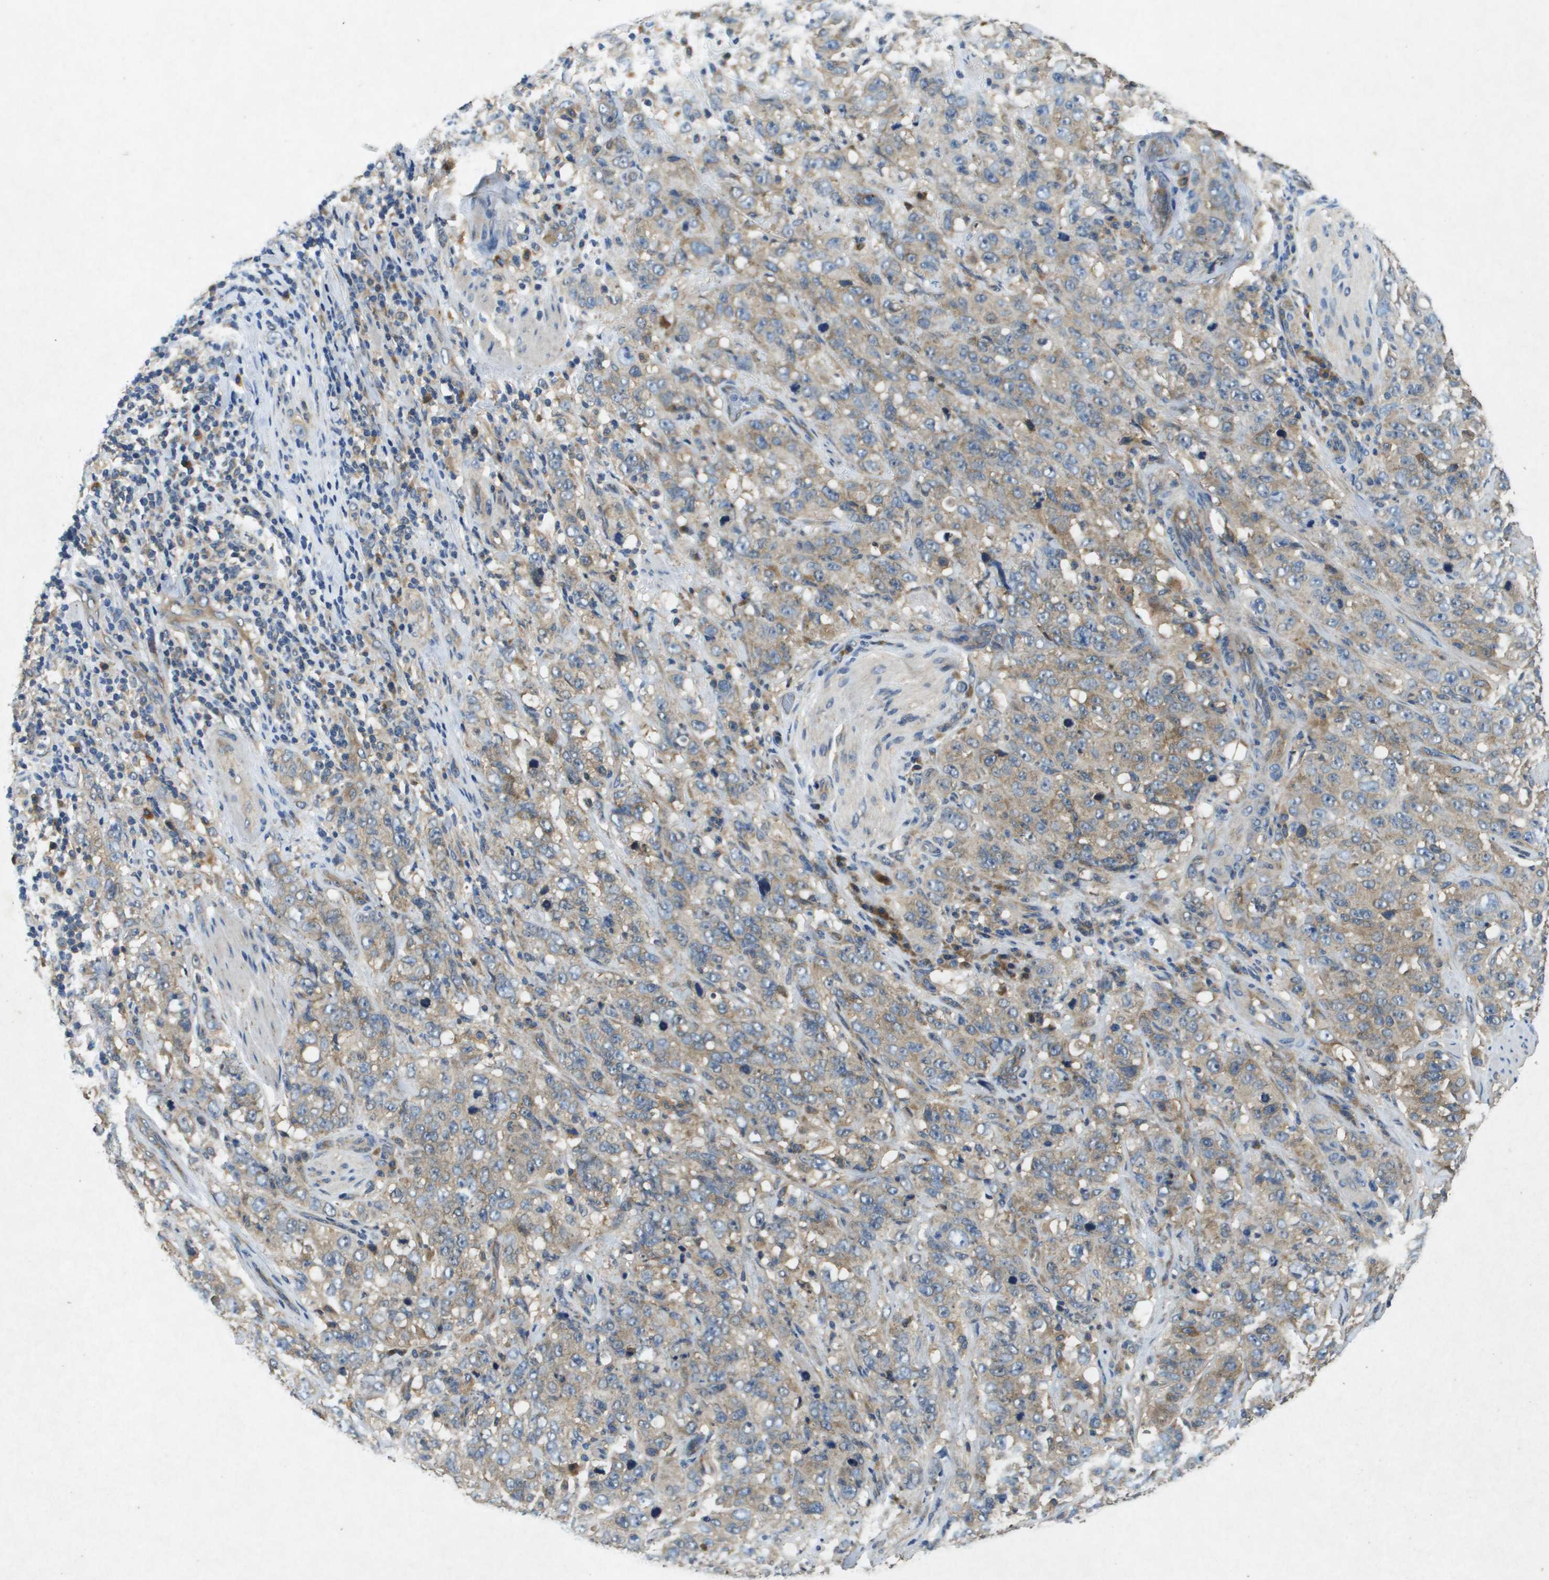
{"staining": {"intensity": "weak", "quantity": ">75%", "location": "cytoplasmic/membranous"}, "tissue": "stomach cancer", "cell_type": "Tumor cells", "image_type": "cancer", "snomed": [{"axis": "morphology", "description": "Adenocarcinoma, NOS"}, {"axis": "topography", "description": "Stomach"}], "caption": "A low amount of weak cytoplasmic/membranous staining is present in approximately >75% of tumor cells in stomach cancer (adenocarcinoma) tissue.", "gene": "PTPRT", "patient": {"sex": "male", "age": 48}}